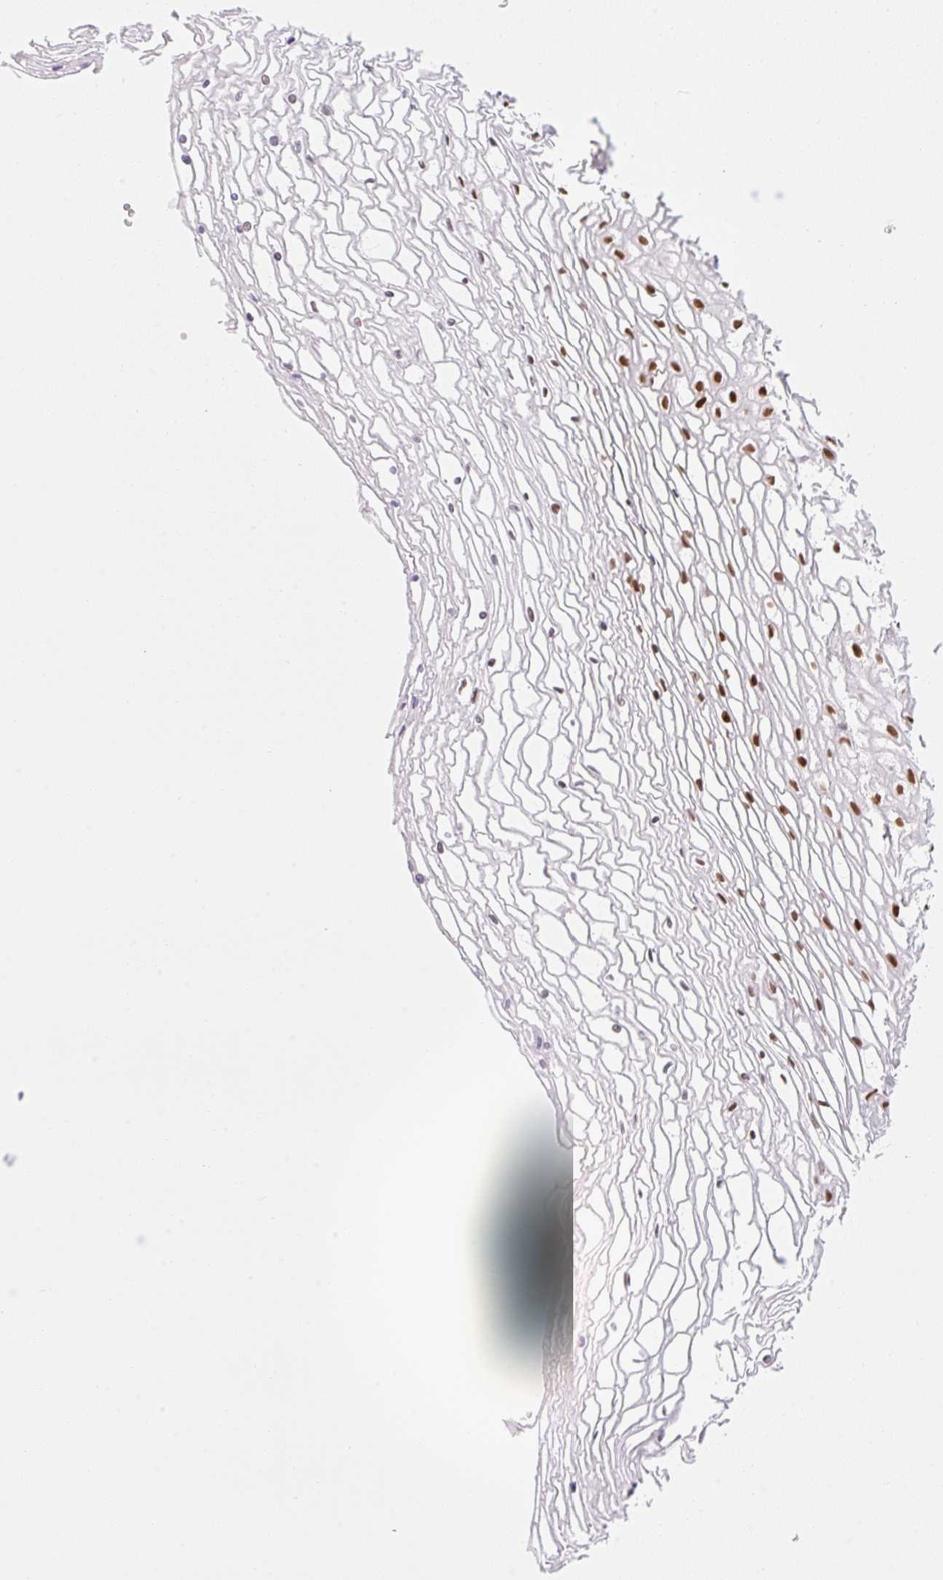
{"staining": {"intensity": "negative", "quantity": "none", "location": "none"}, "tissue": "cervix", "cell_type": "Glandular cells", "image_type": "normal", "snomed": [{"axis": "morphology", "description": "Normal tissue, NOS"}, {"axis": "topography", "description": "Cervix"}], "caption": "High magnification brightfield microscopy of benign cervix stained with DAB (3,3'-diaminobenzidine) (brown) and counterstained with hematoxylin (blue): glandular cells show no significant staining. (Immunohistochemistry (ihc), brightfield microscopy, high magnification).", "gene": "TLE3", "patient": {"sex": "female", "age": 36}}